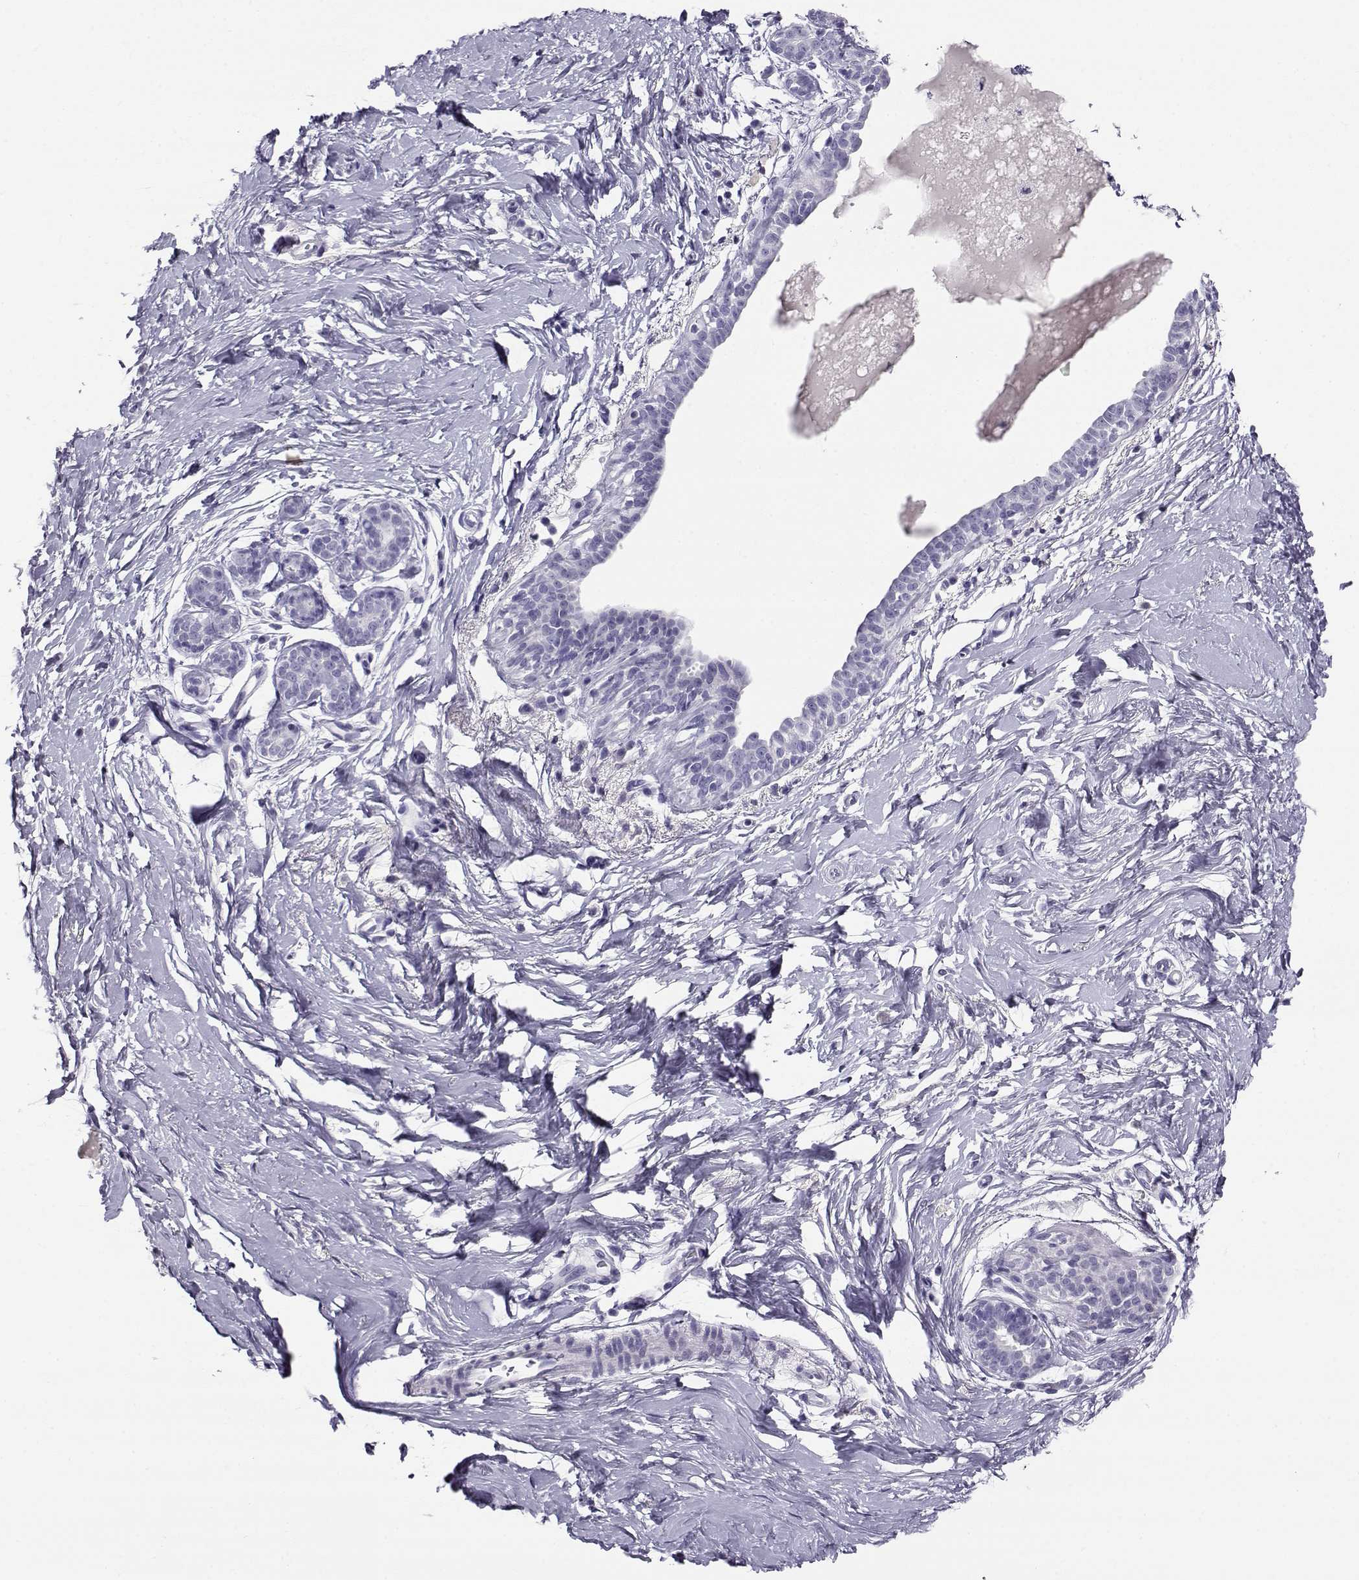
{"staining": {"intensity": "negative", "quantity": "none", "location": "none"}, "tissue": "breast", "cell_type": "Adipocytes", "image_type": "normal", "snomed": [{"axis": "morphology", "description": "Normal tissue, NOS"}, {"axis": "topography", "description": "Breast"}], "caption": "Adipocytes show no significant protein staining in normal breast. The staining was performed using DAB (3,3'-diaminobenzidine) to visualize the protein expression in brown, while the nuclei were stained in blue with hematoxylin (Magnification: 20x).", "gene": "RHOXF2B", "patient": {"sex": "female", "age": 37}}